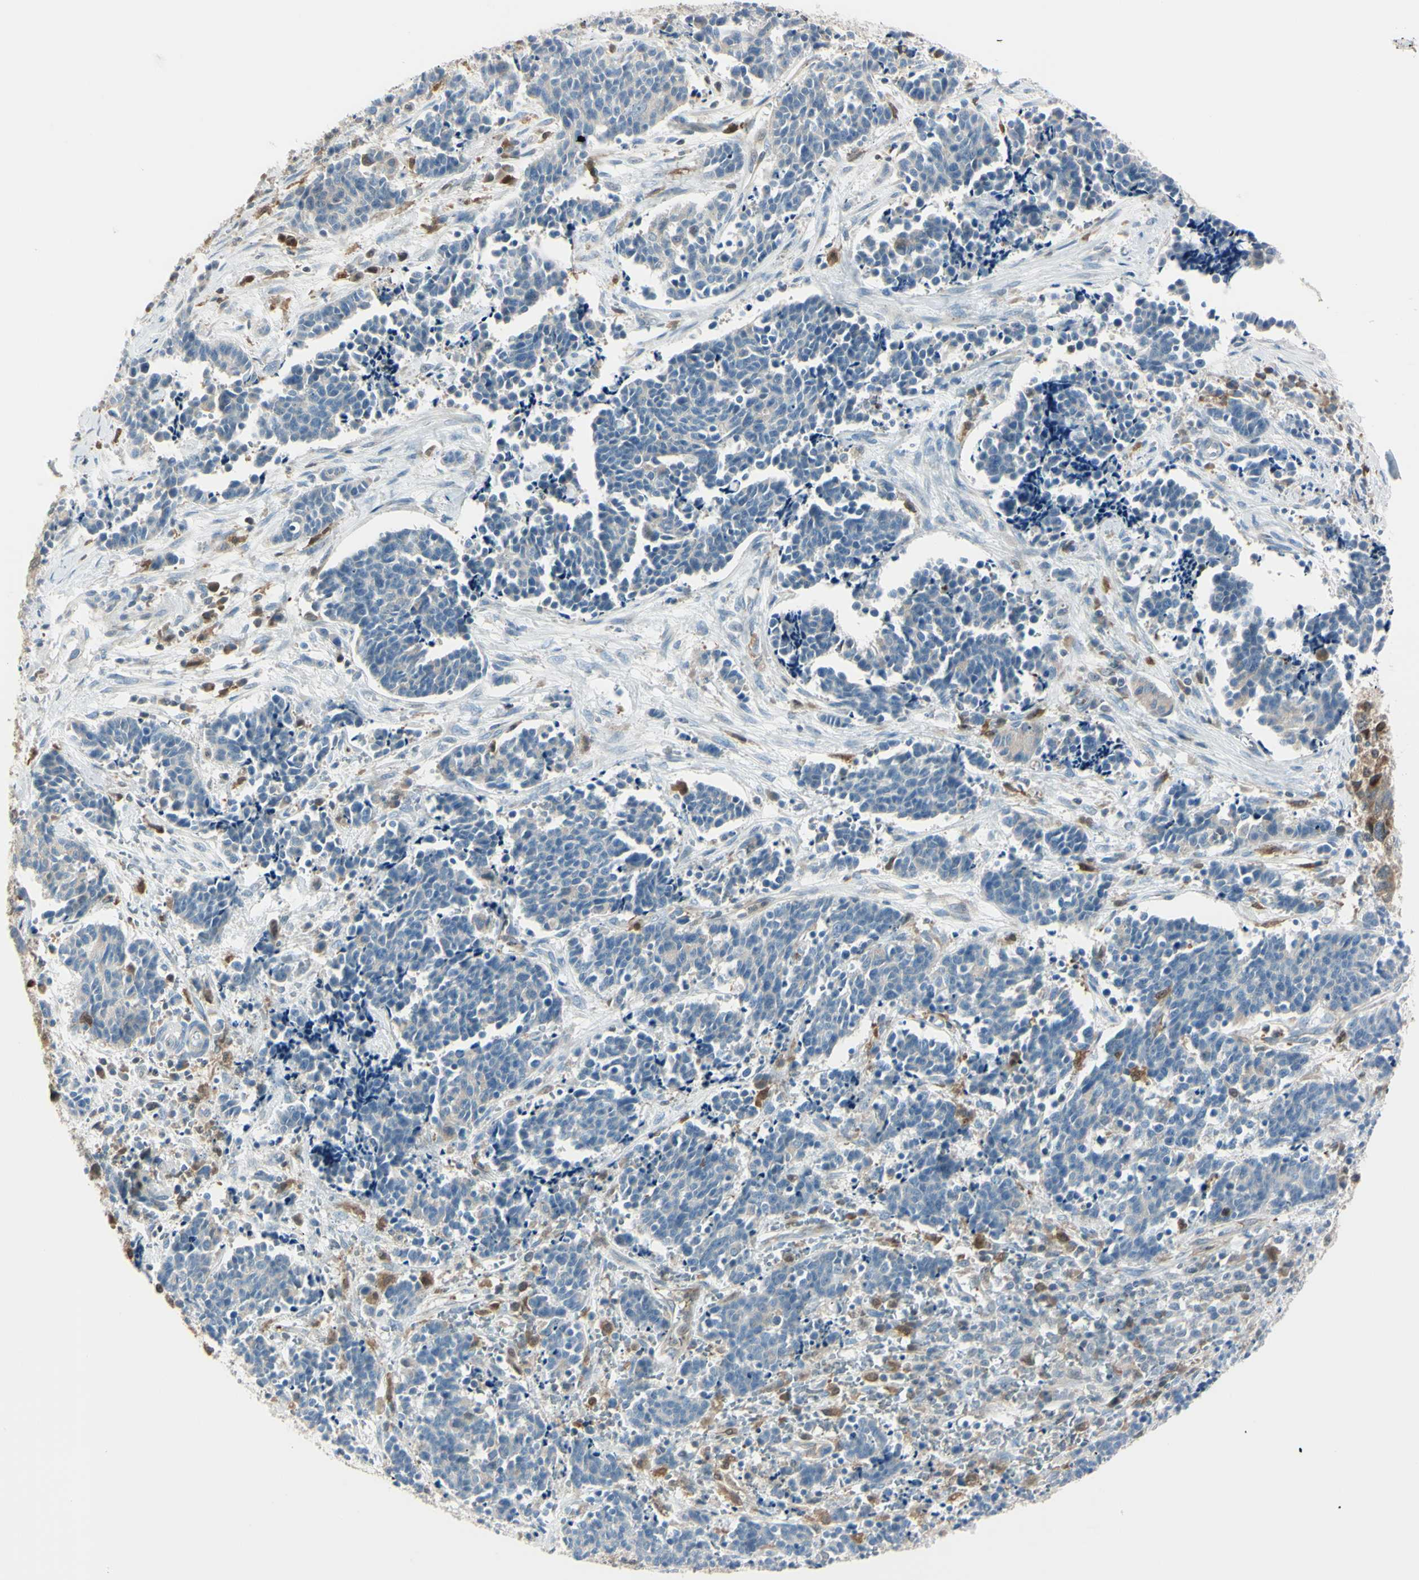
{"staining": {"intensity": "negative", "quantity": "none", "location": "none"}, "tissue": "cervical cancer", "cell_type": "Tumor cells", "image_type": "cancer", "snomed": [{"axis": "morphology", "description": "Squamous cell carcinoma, NOS"}, {"axis": "topography", "description": "Cervix"}], "caption": "This image is of cervical cancer (squamous cell carcinoma) stained with immunohistochemistry to label a protein in brown with the nuclei are counter-stained blue. There is no staining in tumor cells.", "gene": "CYRIB", "patient": {"sex": "female", "age": 35}}